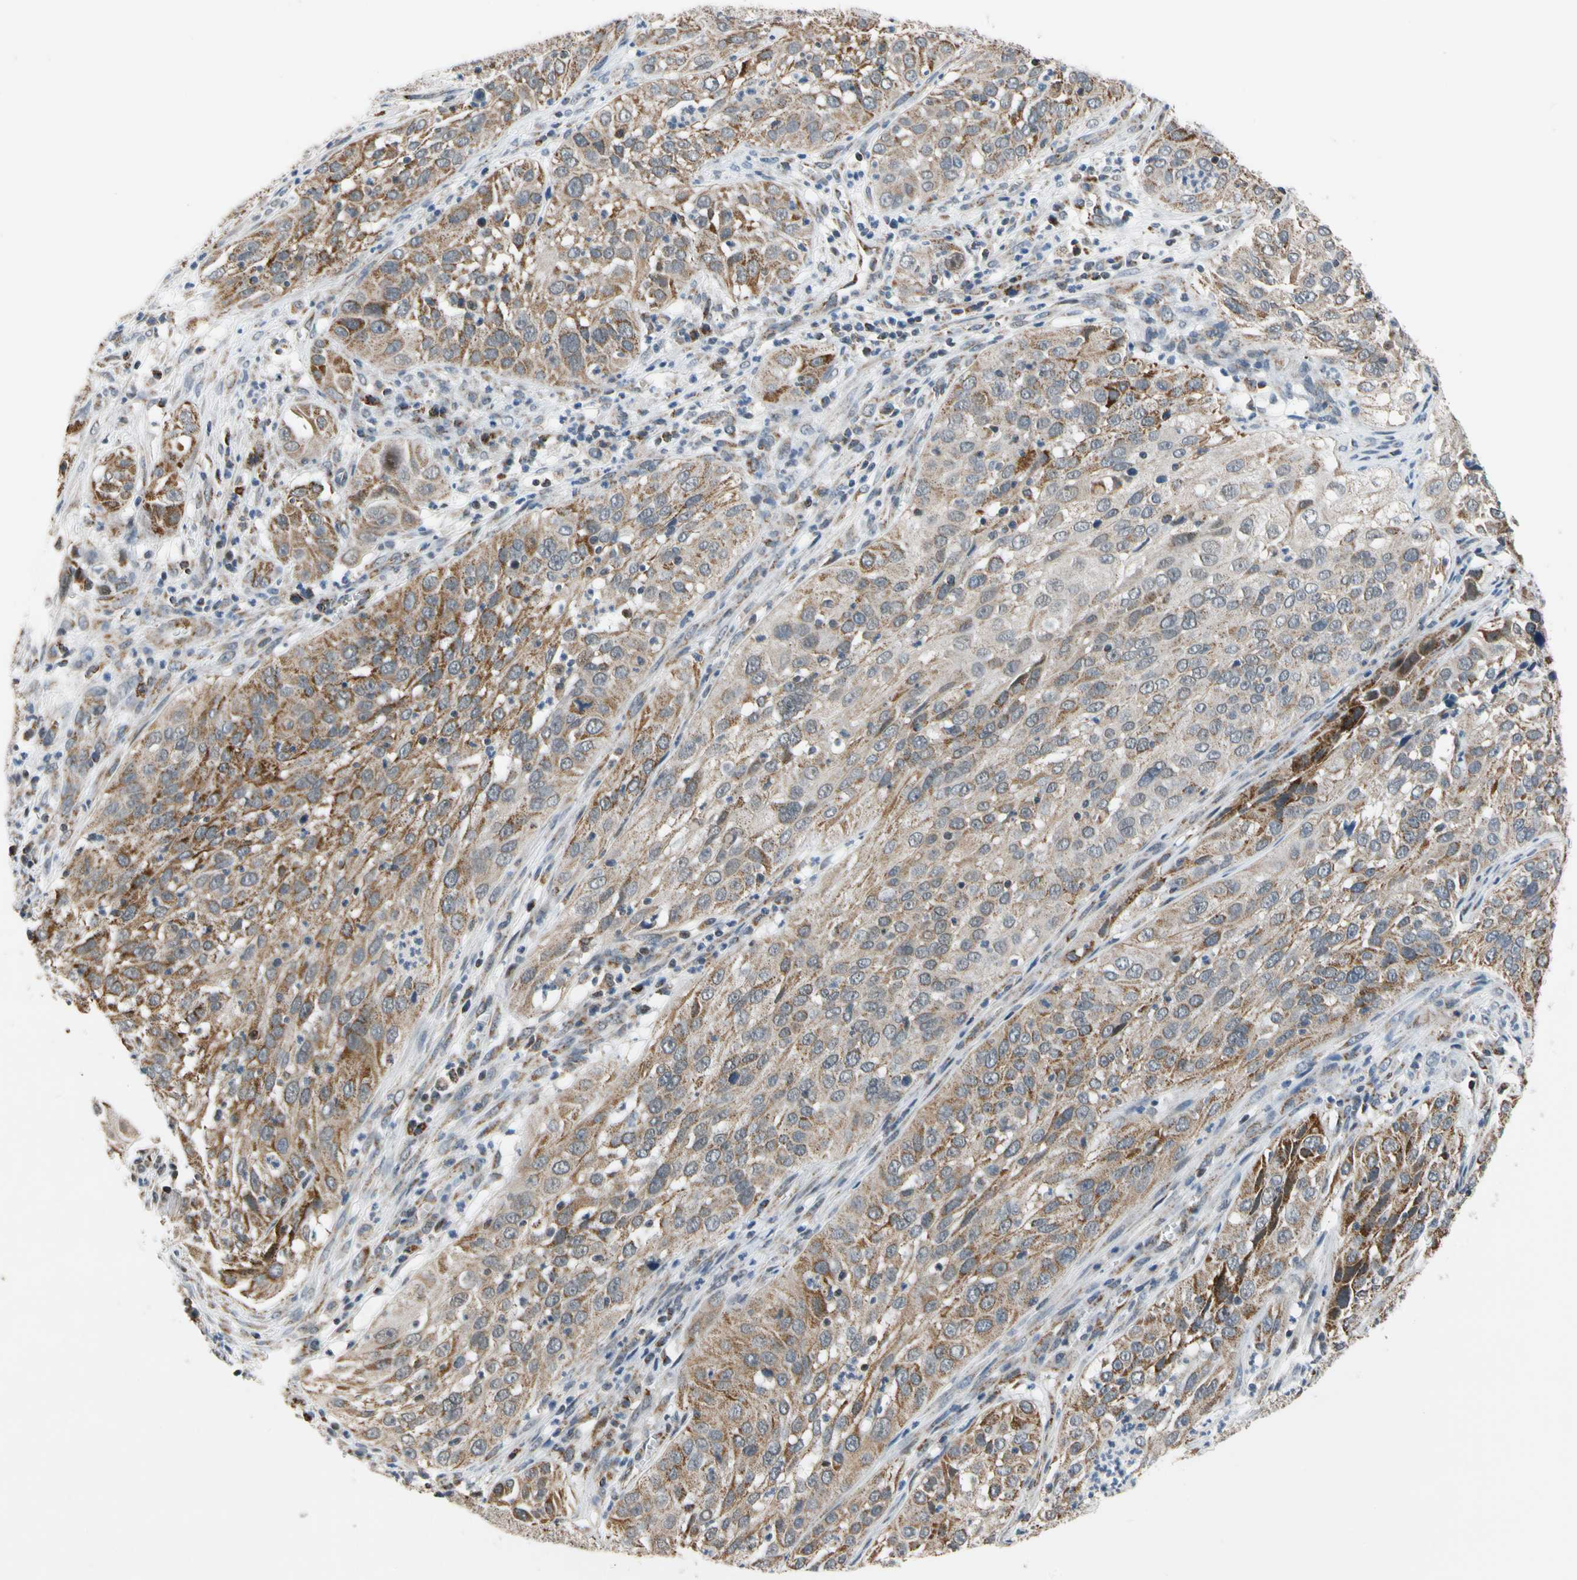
{"staining": {"intensity": "moderate", "quantity": ">75%", "location": "cytoplasmic/membranous"}, "tissue": "cervical cancer", "cell_type": "Tumor cells", "image_type": "cancer", "snomed": [{"axis": "morphology", "description": "Squamous cell carcinoma, NOS"}, {"axis": "topography", "description": "Cervix"}], "caption": "Immunohistochemical staining of cervical cancer (squamous cell carcinoma) exhibits moderate cytoplasmic/membranous protein positivity in about >75% of tumor cells.", "gene": "KHDC4", "patient": {"sex": "female", "age": 32}}